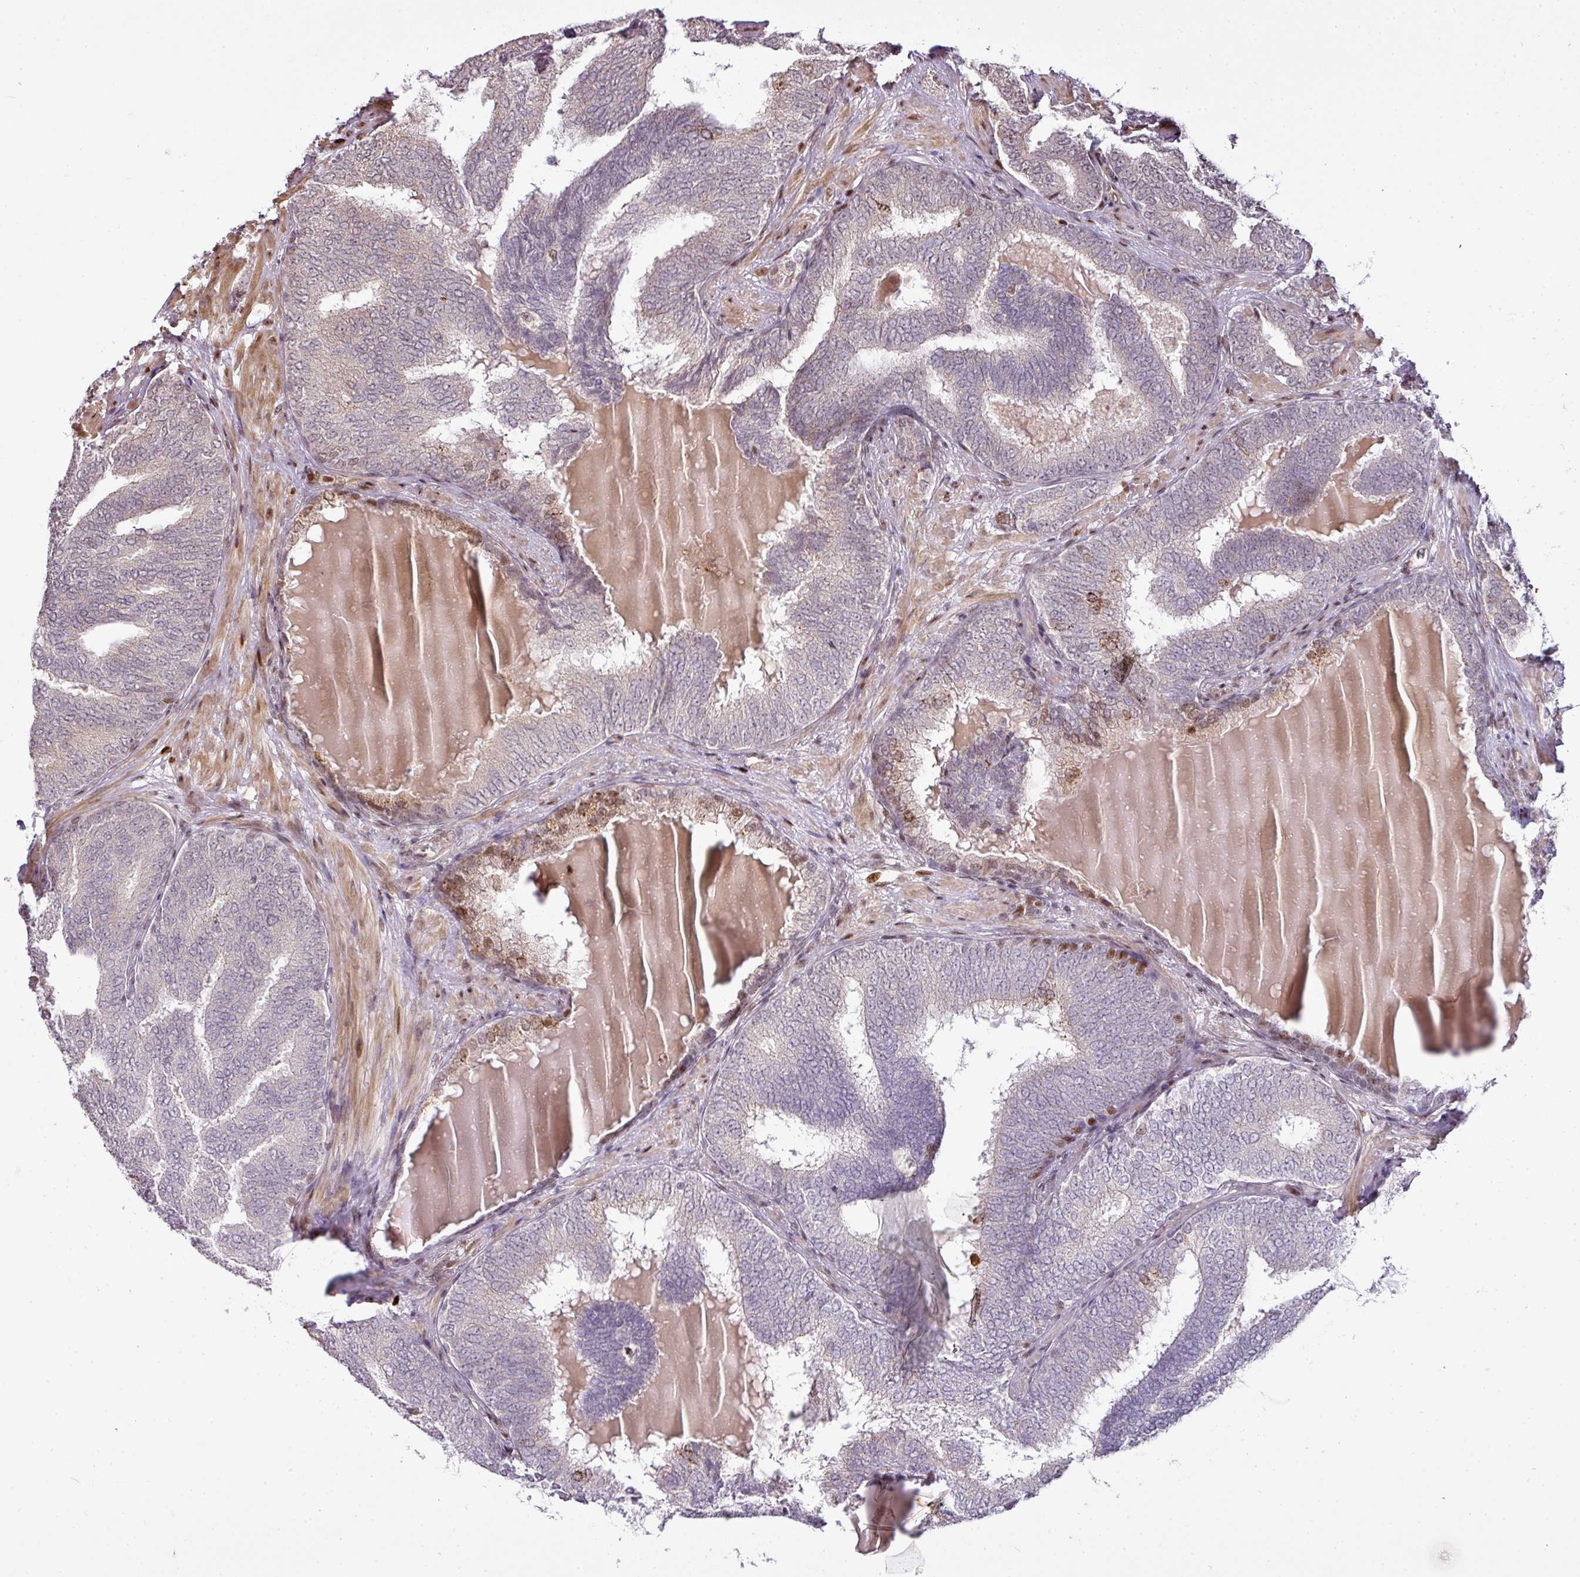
{"staining": {"intensity": "weak", "quantity": "25%-75%", "location": "cytoplasmic/membranous"}, "tissue": "prostate cancer", "cell_type": "Tumor cells", "image_type": "cancer", "snomed": [{"axis": "morphology", "description": "Adenocarcinoma, High grade"}, {"axis": "topography", "description": "Prostate"}], "caption": "The micrograph displays staining of high-grade adenocarcinoma (prostate), revealing weak cytoplasmic/membranous protein positivity (brown color) within tumor cells.", "gene": "MYSM1", "patient": {"sex": "male", "age": 72}}